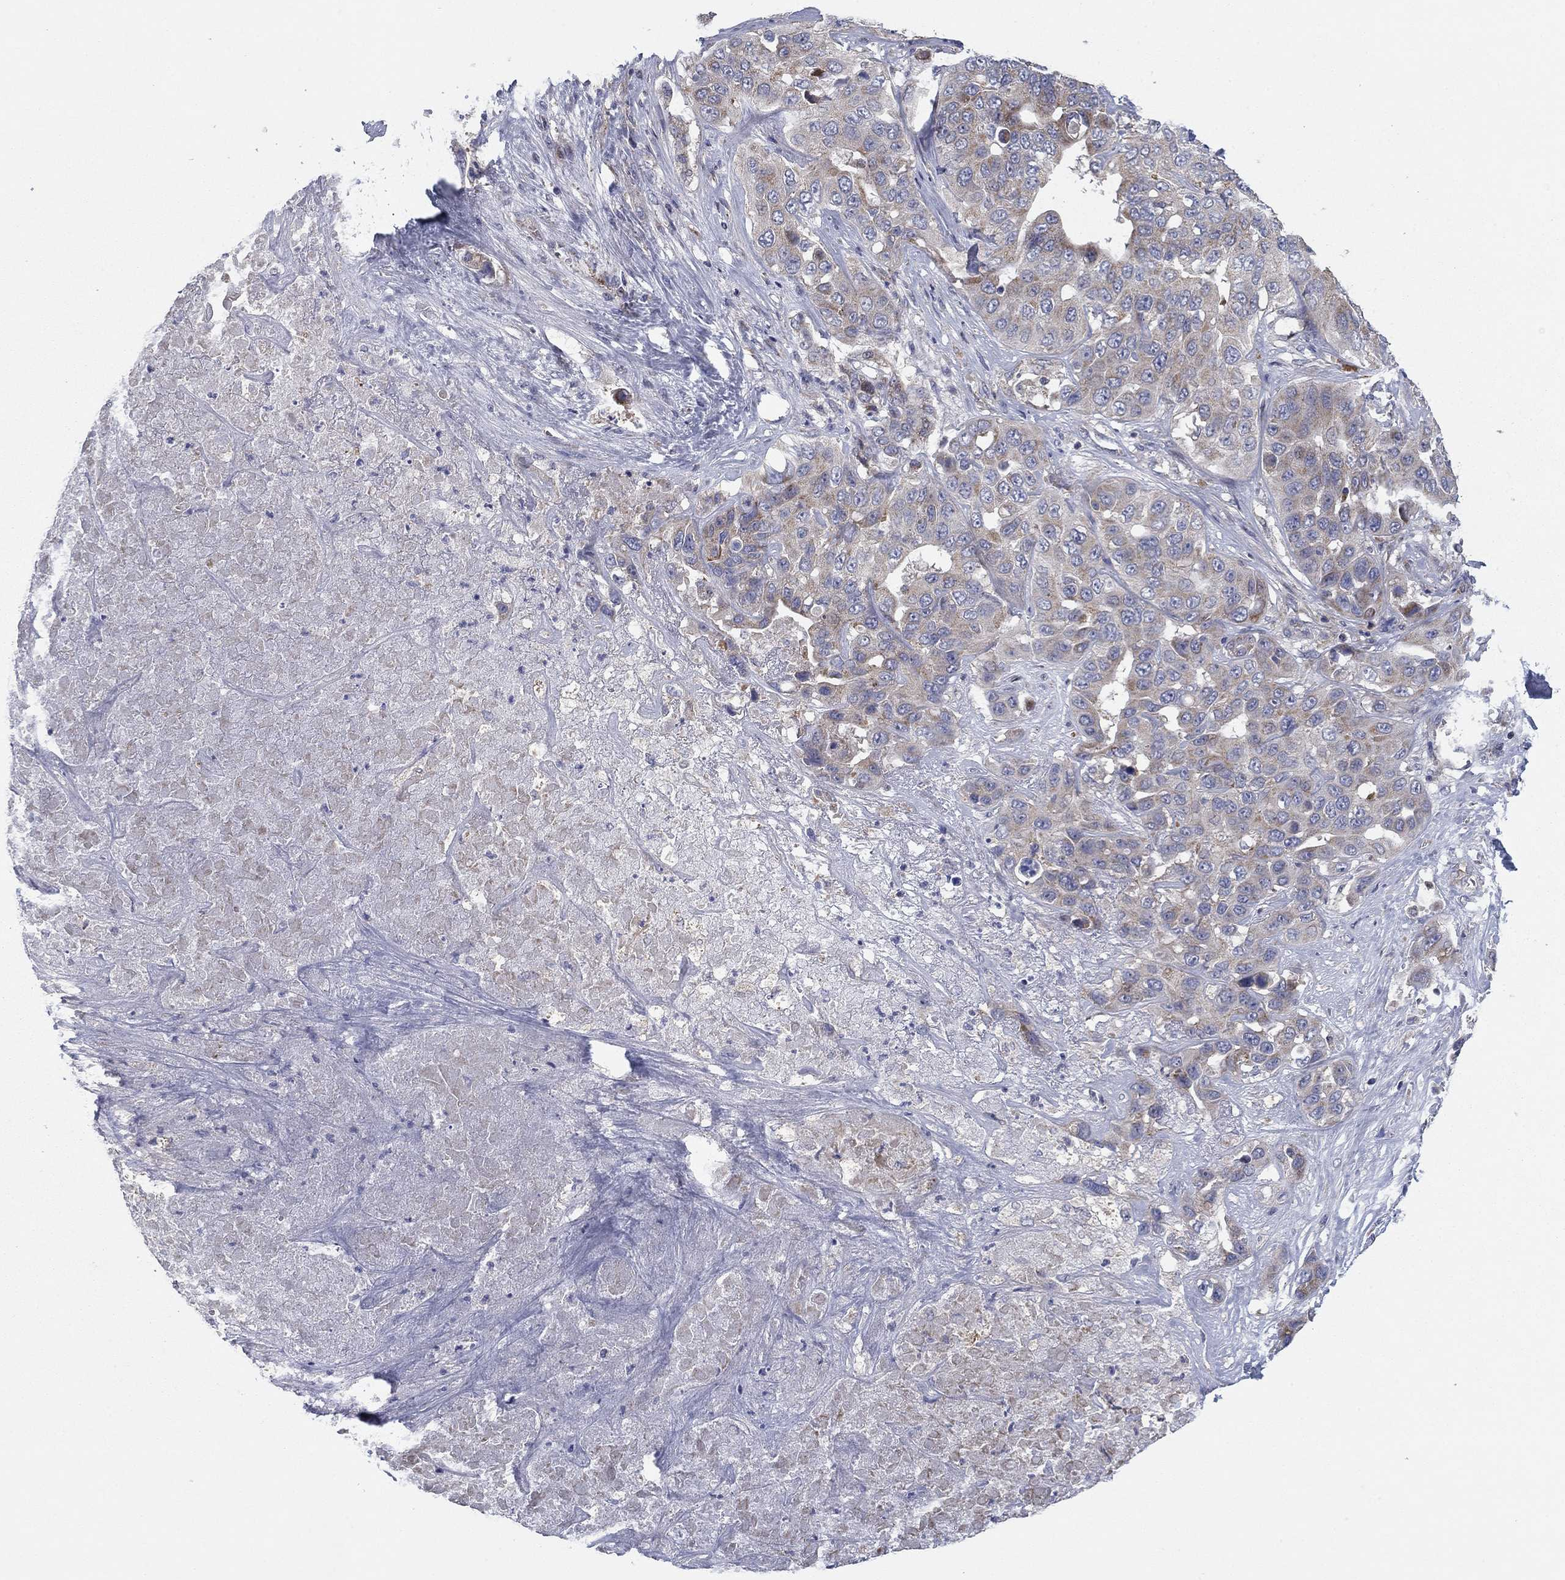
{"staining": {"intensity": "moderate", "quantity": "<25%", "location": "cytoplasmic/membranous"}, "tissue": "liver cancer", "cell_type": "Tumor cells", "image_type": "cancer", "snomed": [{"axis": "morphology", "description": "Cholangiocarcinoma"}, {"axis": "topography", "description": "Liver"}], "caption": "A brown stain shows moderate cytoplasmic/membranous staining of a protein in cholangiocarcinoma (liver) tumor cells. The staining was performed using DAB (3,3'-diaminobenzidine), with brown indicating positive protein expression. Nuclei are stained blue with hematoxylin.", "gene": "MMAA", "patient": {"sex": "female", "age": 52}}